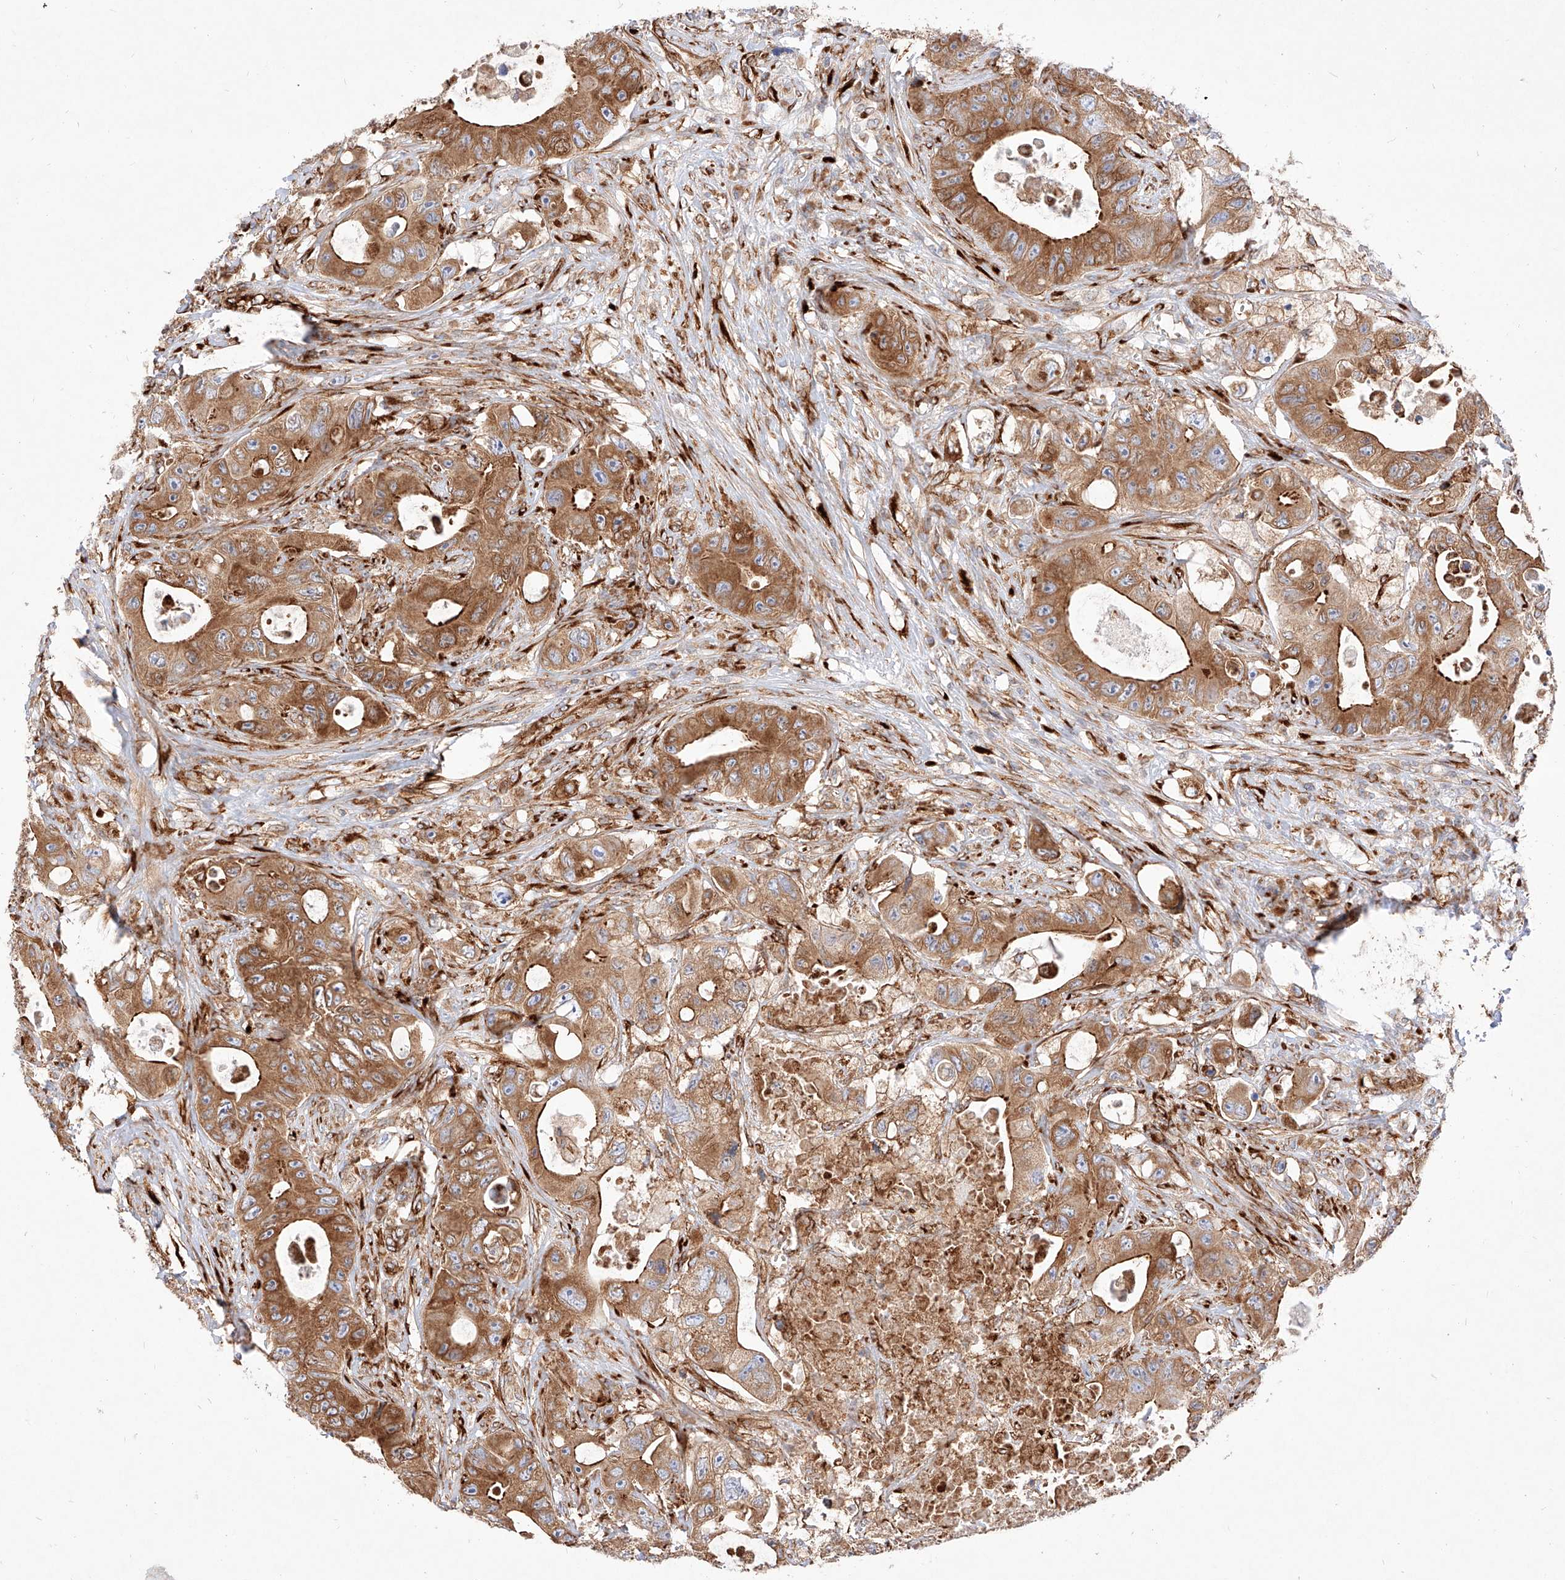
{"staining": {"intensity": "moderate", "quantity": ">75%", "location": "cytoplasmic/membranous"}, "tissue": "colorectal cancer", "cell_type": "Tumor cells", "image_type": "cancer", "snomed": [{"axis": "morphology", "description": "Adenocarcinoma, NOS"}, {"axis": "topography", "description": "Colon"}], "caption": "Immunohistochemical staining of colorectal cancer displays medium levels of moderate cytoplasmic/membranous staining in approximately >75% of tumor cells.", "gene": "CSGALNACT2", "patient": {"sex": "female", "age": 46}}